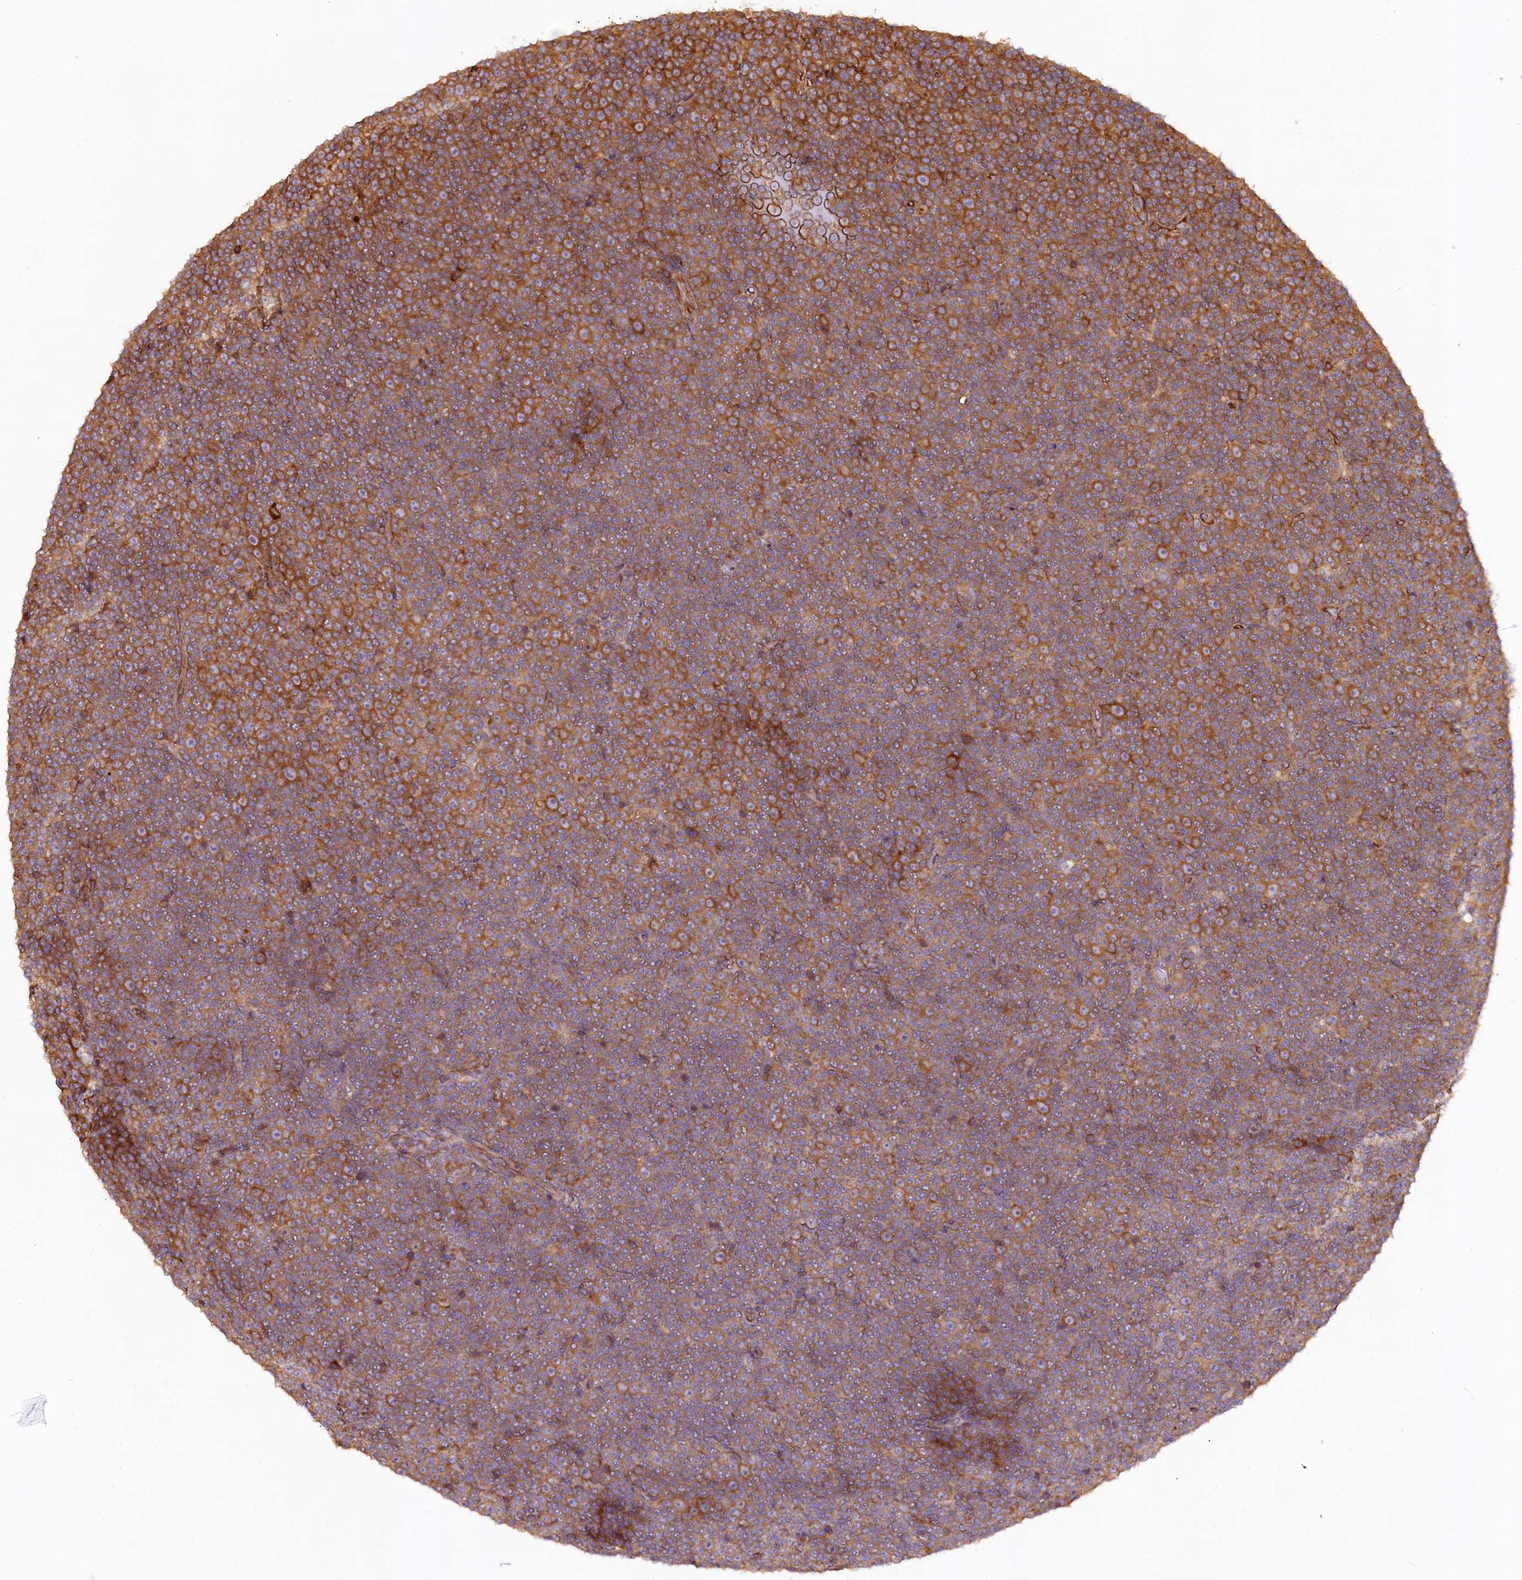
{"staining": {"intensity": "moderate", "quantity": "25%-75%", "location": "cytoplasmic/membranous"}, "tissue": "lymphoma", "cell_type": "Tumor cells", "image_type": "cancer", "snomed": [{"axis": "morphology", "description": "Malignant lymphoma, non-Hodgkin's type, Low grade"}, {"axis": "topography", "description": "Lymph node"}], "caption": "The immunohistochemical stain highlights moderate cytoplasmic/membranous positivity in tumor cells of lymphoma tissue.", "gene": "KLHDC4", "patient": {"sex": "female", "age": 67}}